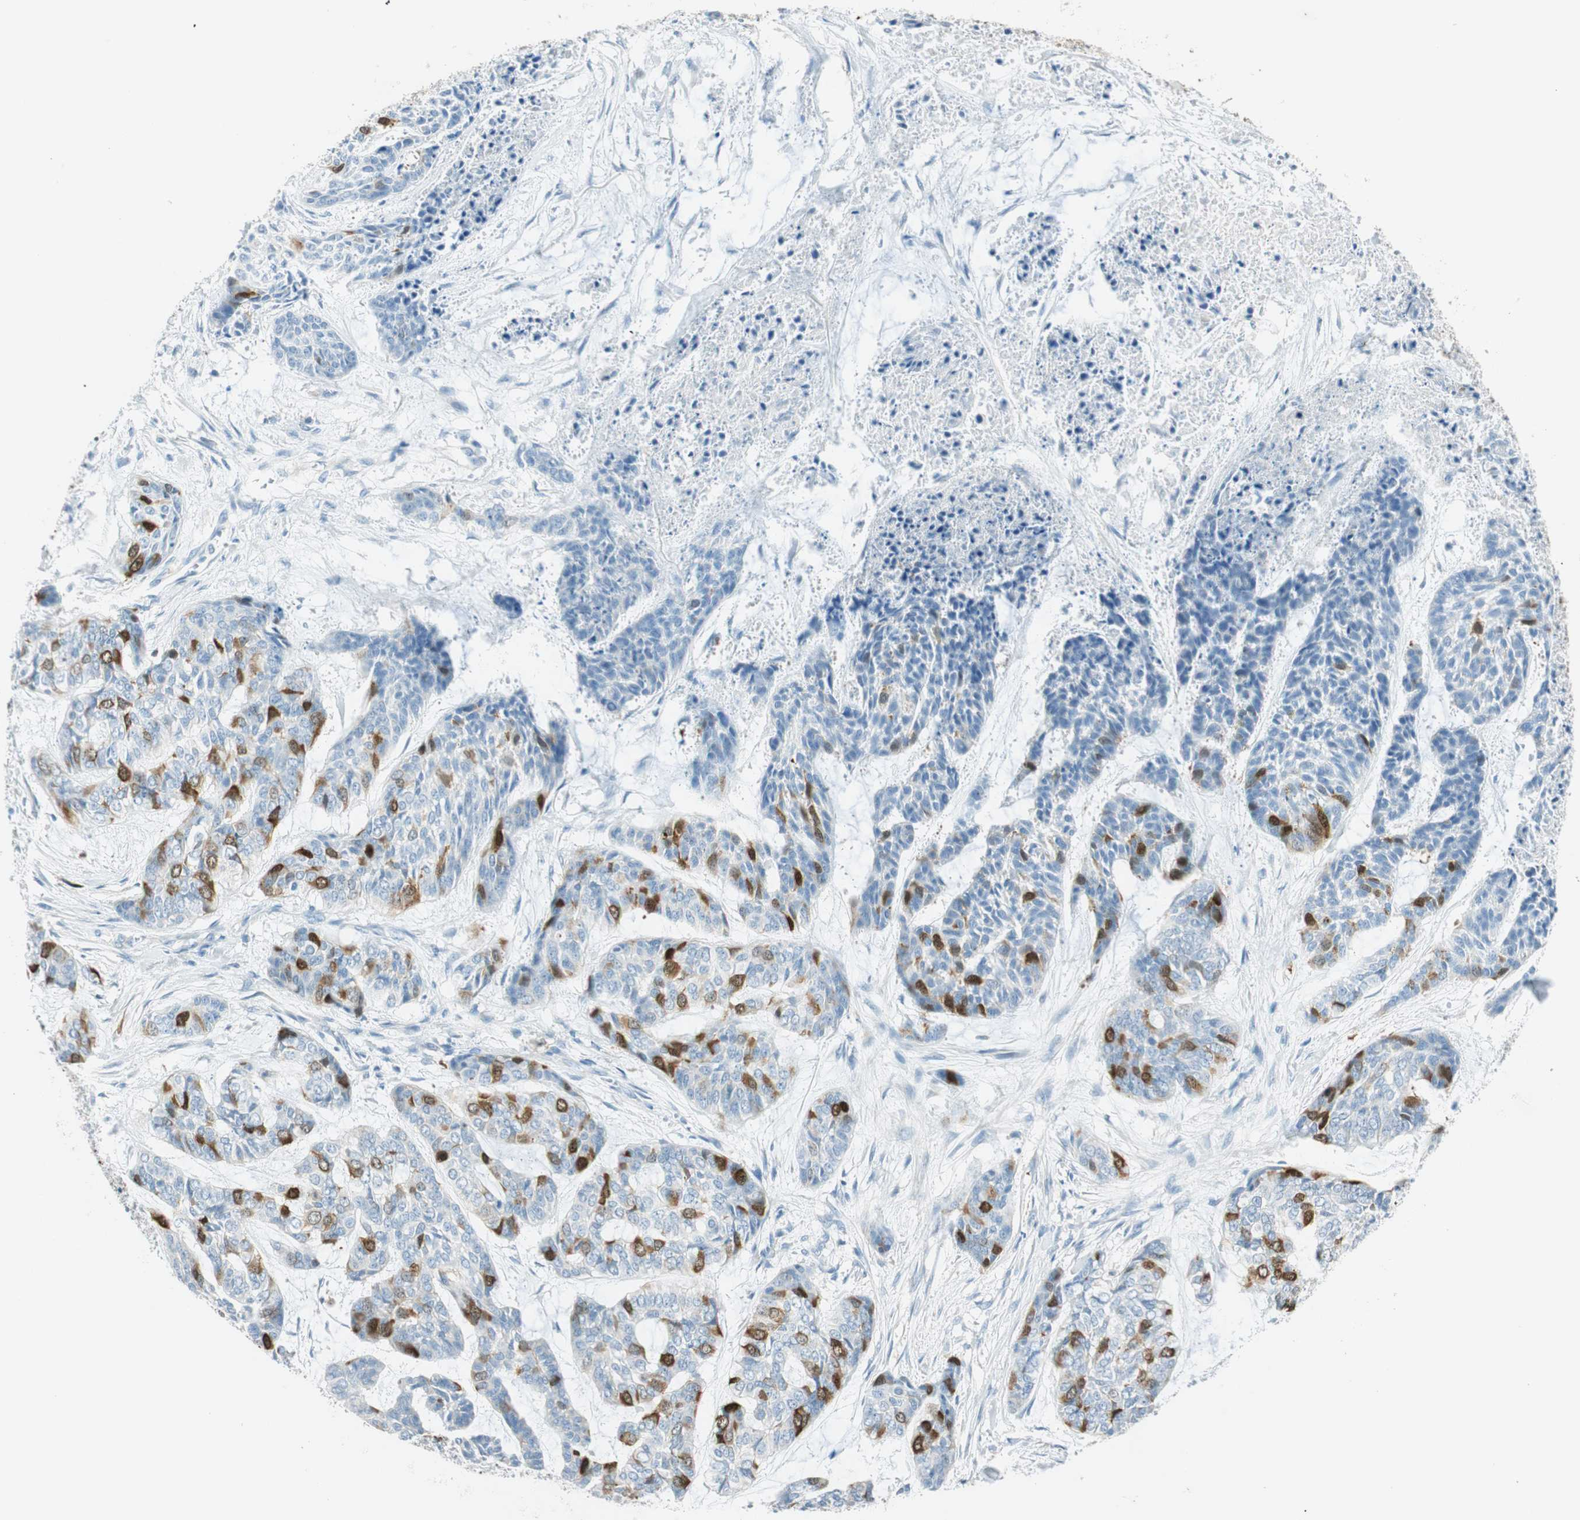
{"staining": {"intensity": "strong", "quantity": "<25%", "location": "cytoplasmic/membranous,nuclear"}, "tissue": "skin cancer", "cell_type": "Tumor cells", "image_type": "cancer", "snomed": [{"axis": "morphology", "description": "Basal cell carcinoma"}, {"axis": "topography", "description": "Skin"}], "caption": "Strong cytoplasmic/membranous and nuclear protein positivity is seen in approximately <25% of tumor cells in skin basal cell carcinoma.", "gene": "PTTG1", "patient": {"sex": "female", "age": 64}}